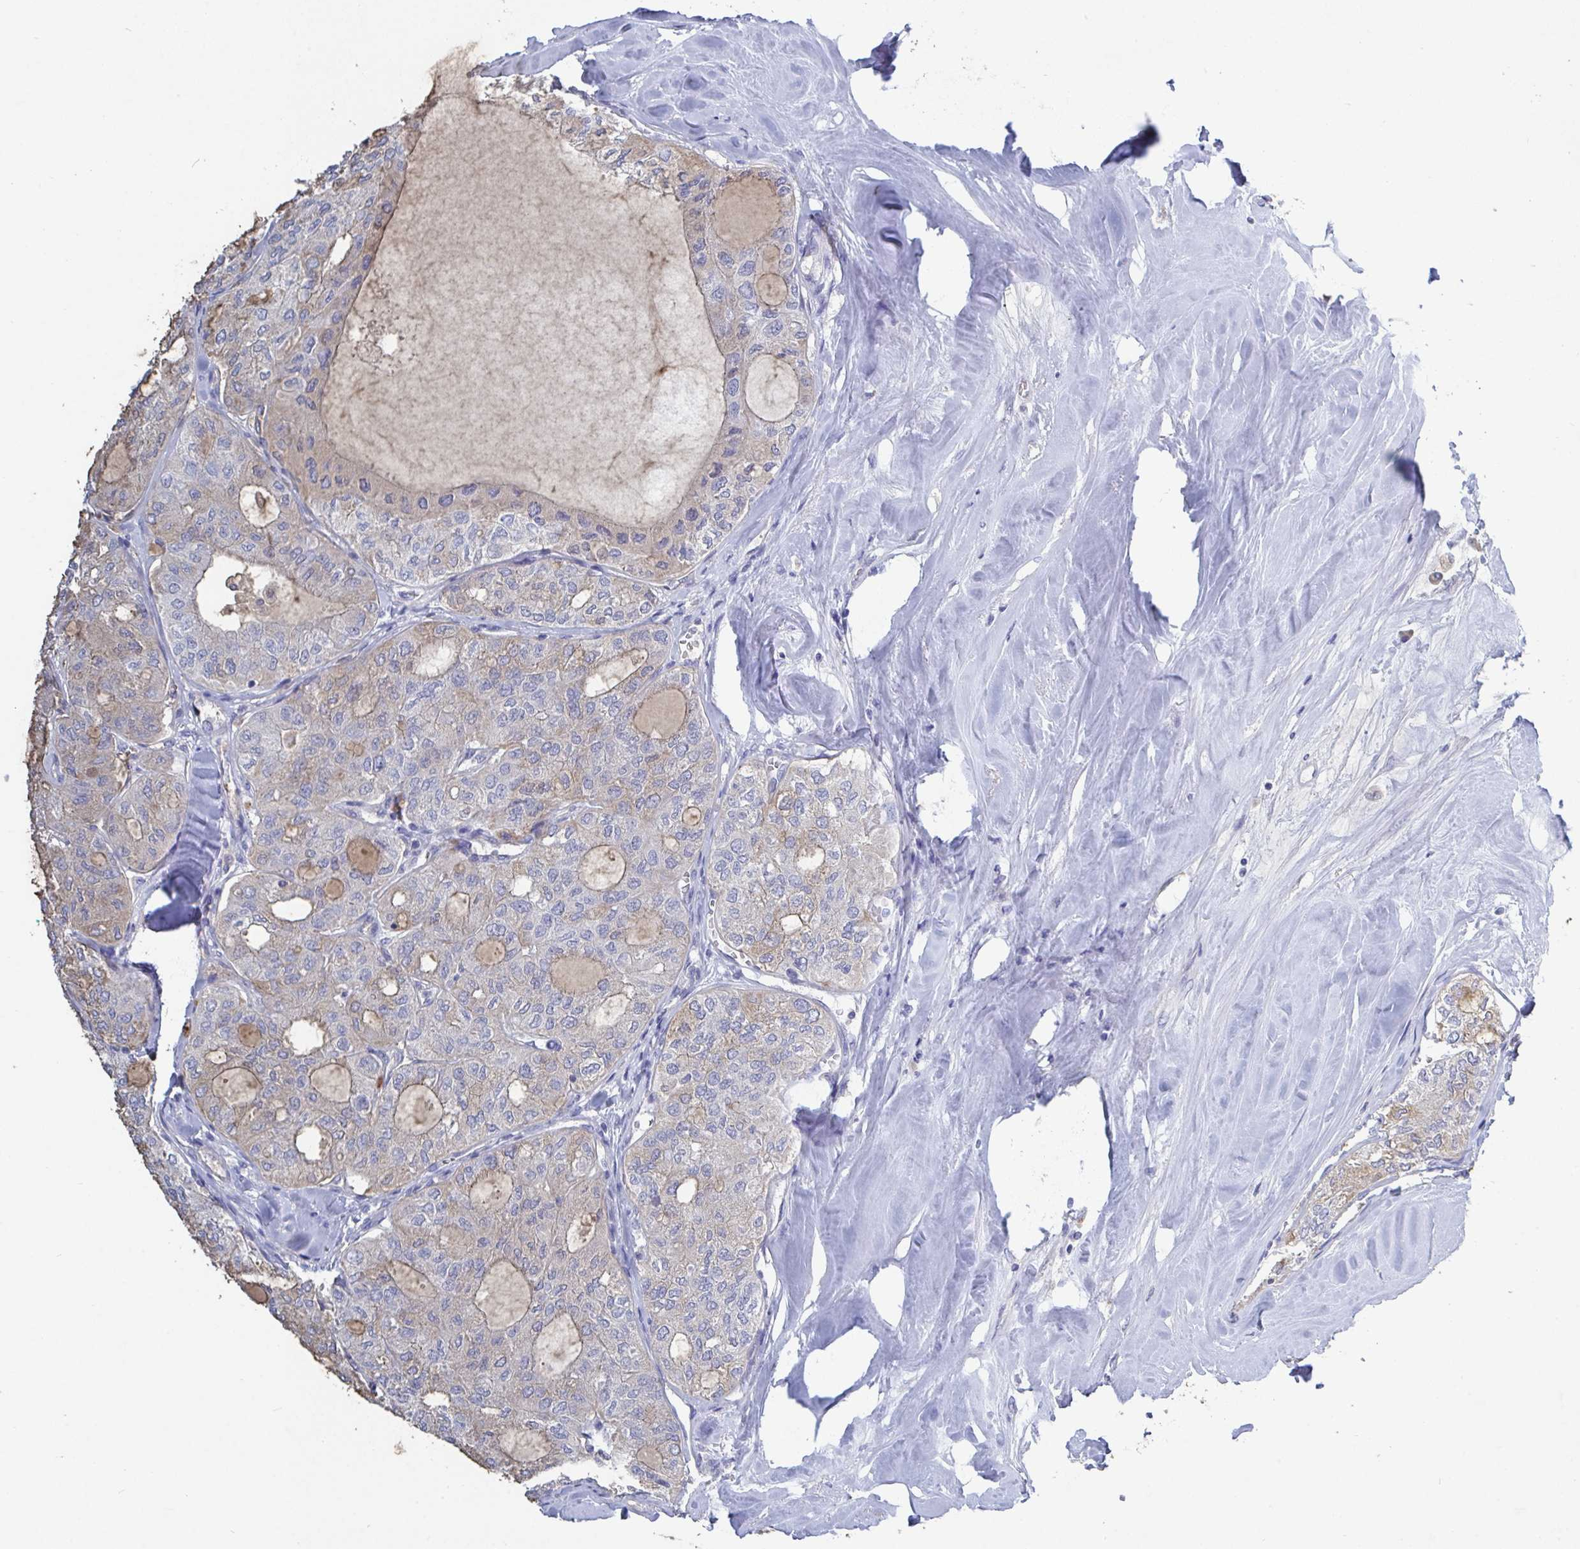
{"staining": {"intensity": "weak", "quantity": "<25%", "location": "cytoplasmic/membranous"}, "tissue": "thyroid cancer", "cell_type": "Tumor cells", "image_type": "cancer", "snomed": [{"axis": "morphology", "description": "Follicular adenoma carcinoma, NOS"}, {"axis": "topography", "description": "Thyroid gland"}], "caption": "Immunohistochemical staining of human thyroid cancer (follicular adenoma carcinoma) displays no significant staining in tumor cells.", "gene": "GALNT13", "patient": {"sex": "male", "age": 75}}